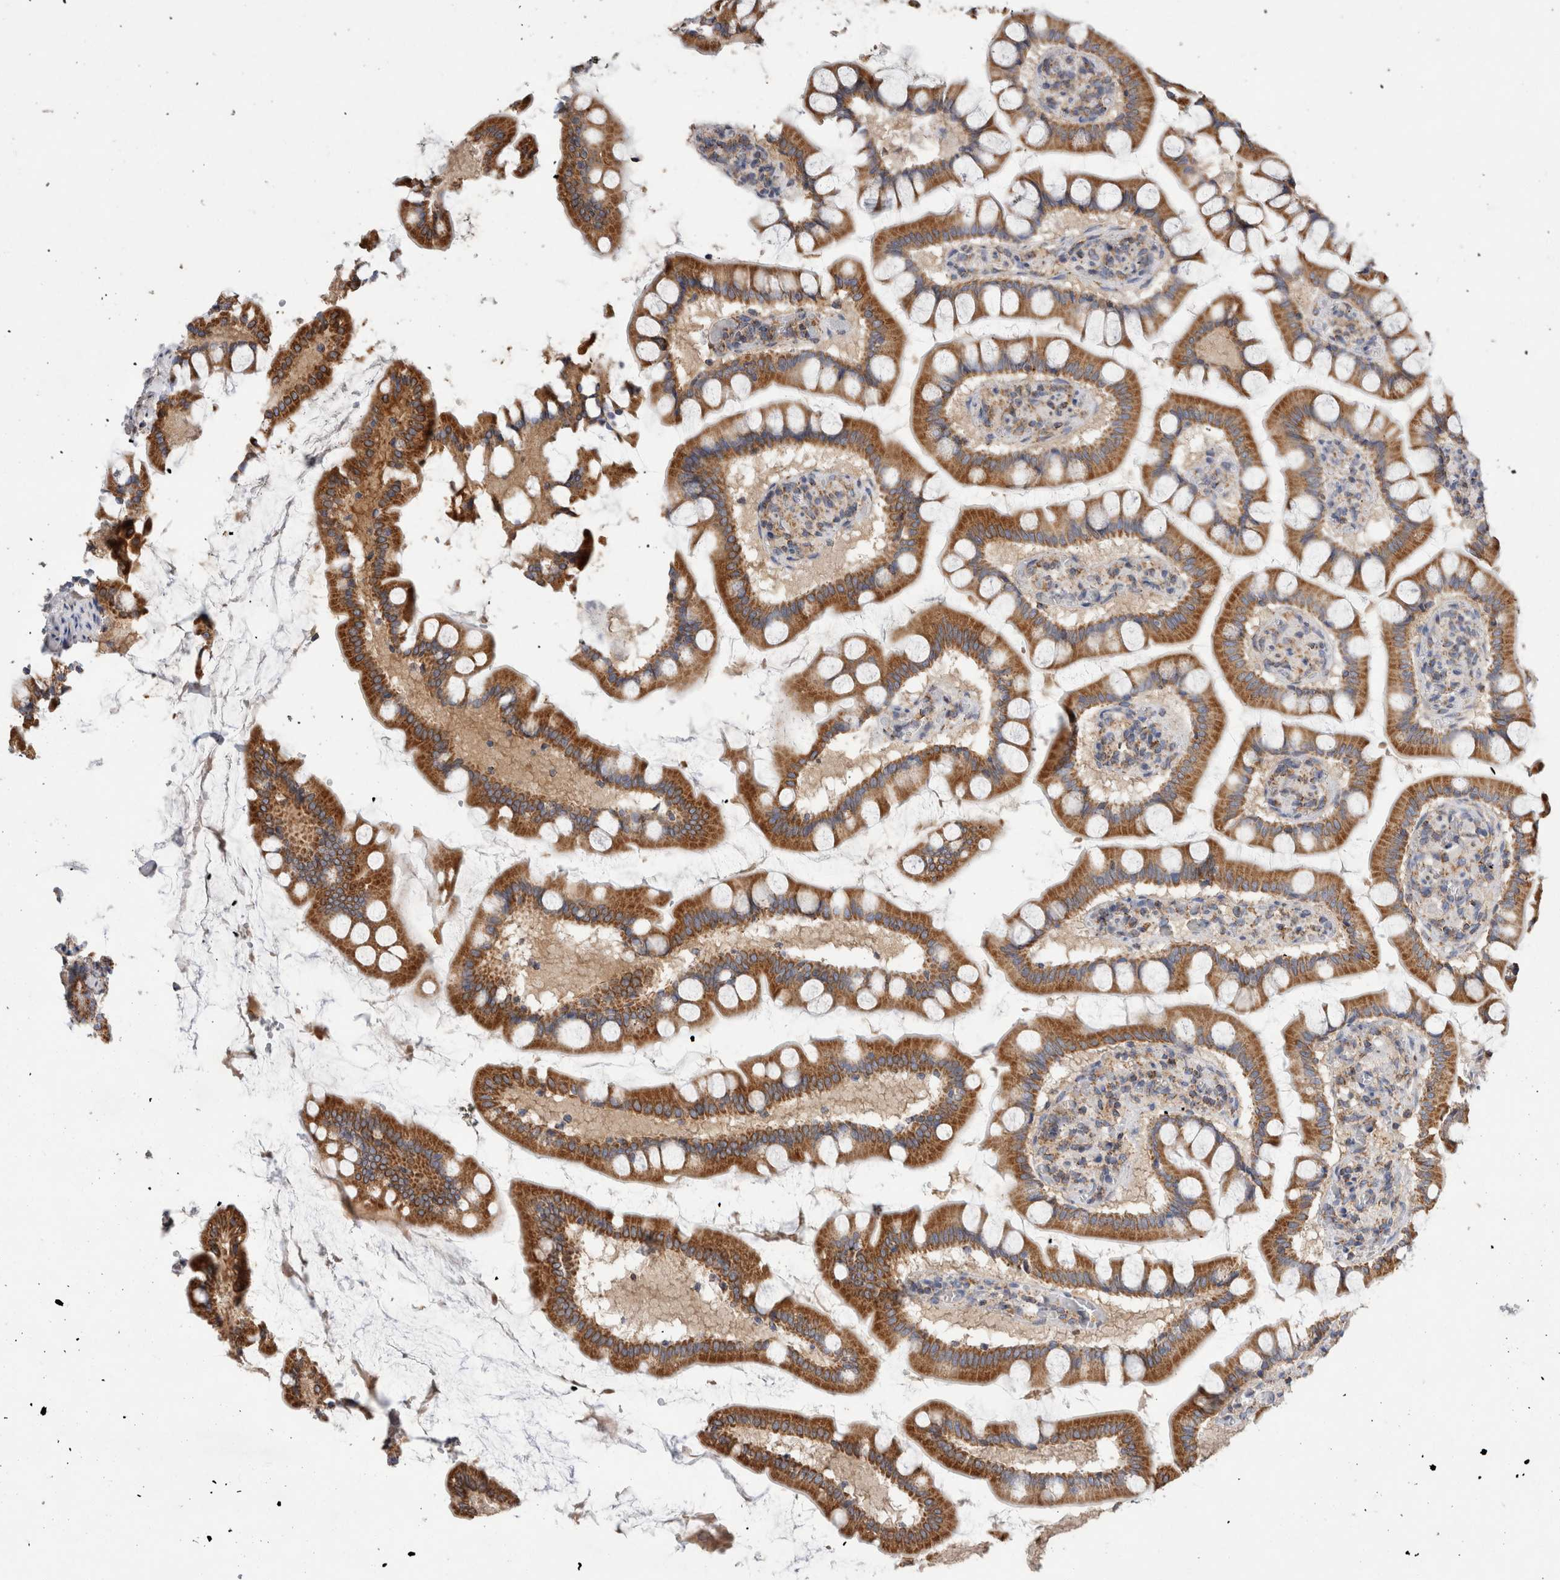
{"staining": {"intensity": "strong", "quantity": ">75%", "location": "cytoplasmic/membranous"}, "tissue": "small intestine", "cell_type": "Glandular cells", "image_type": "normal", "snomed": [{"axis": "morphology", "description": "Normal tissue, NOS"}, {"axis": "topography", "description": "Small intestine"}], "caption": "Small intestine stained with immunohistochemistry (IHC) exhibits strong cytoplasmic/membranous positivity in about >75% of glandular cells.", "gene": "IARS2", "patient": {"sex": "male", "age": 41}}